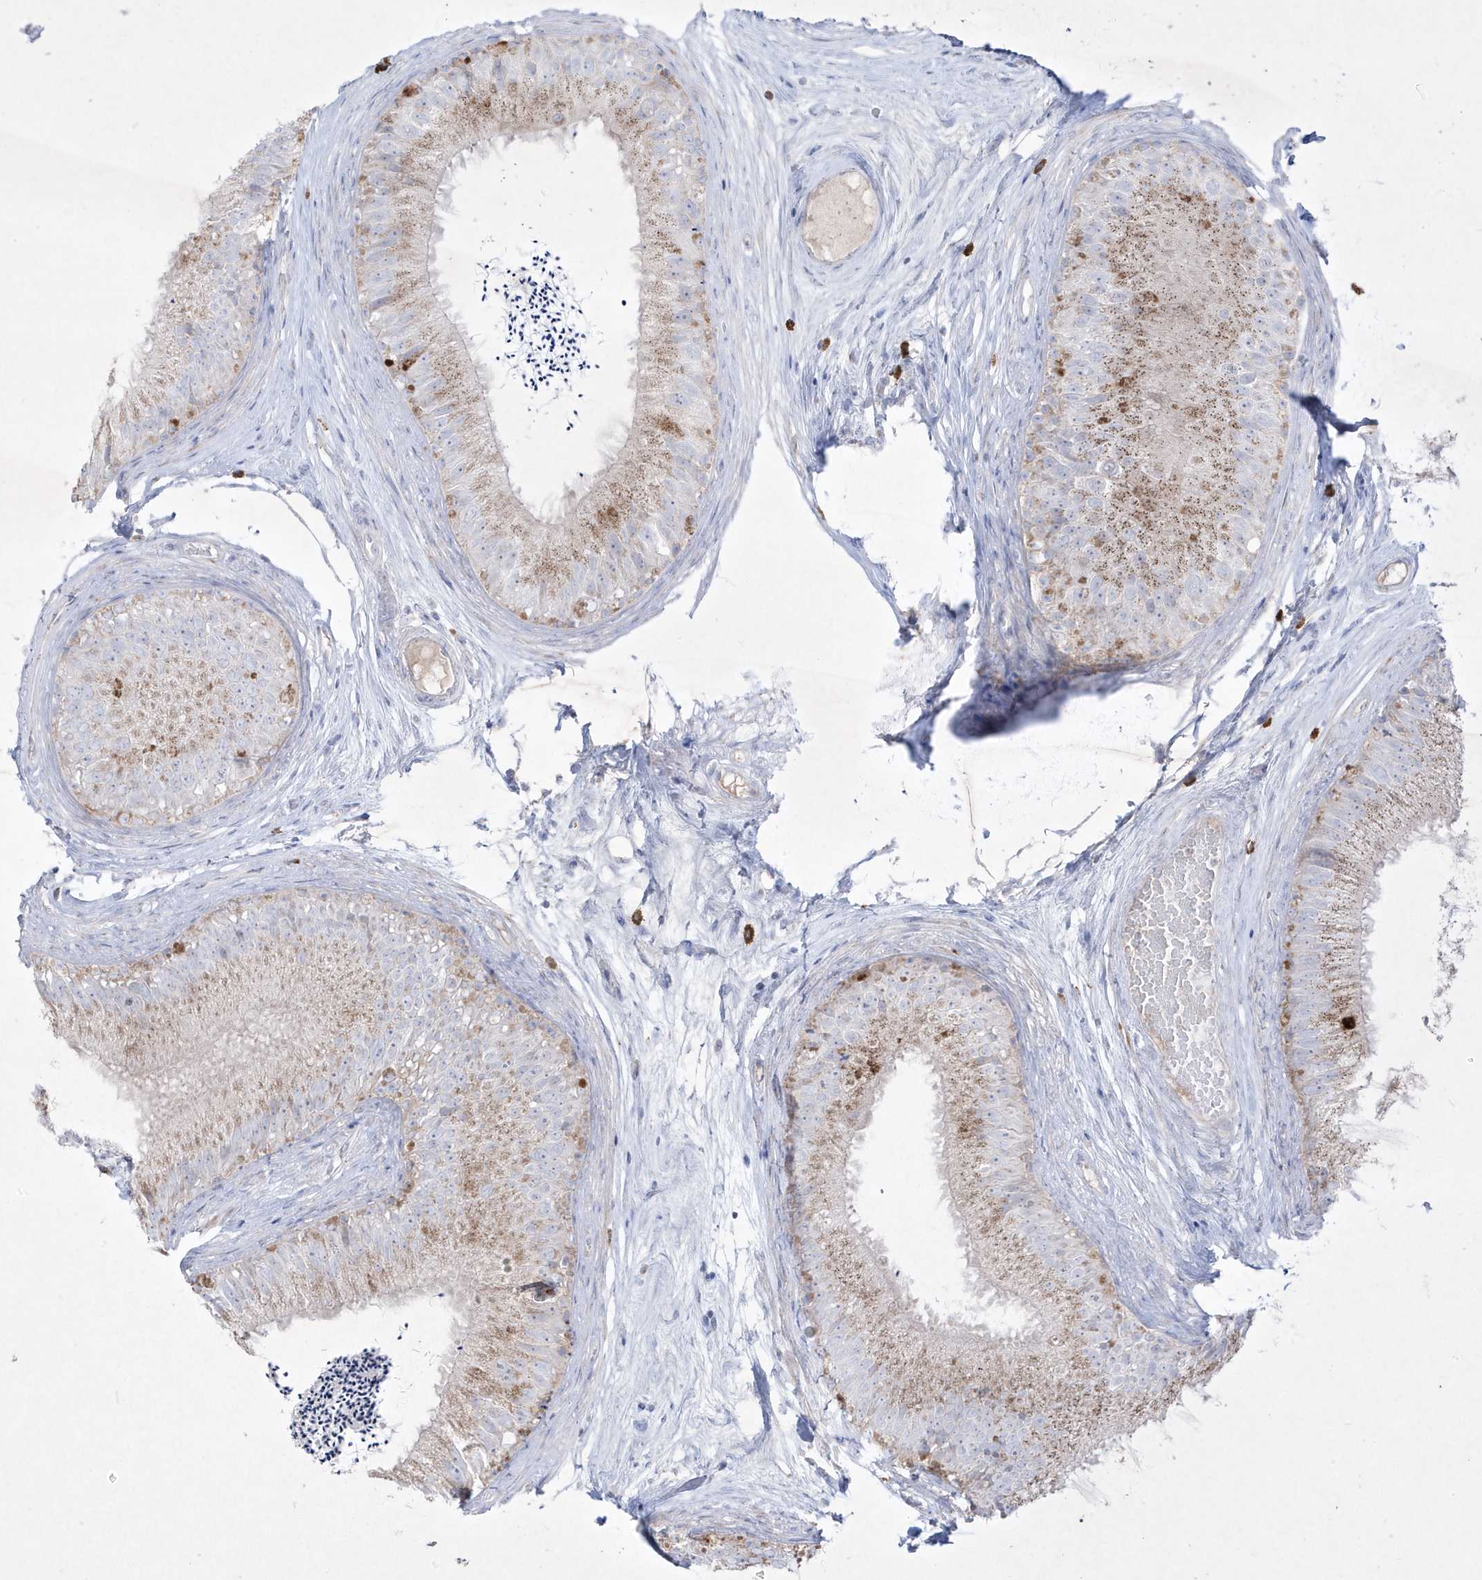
{"staining": {"intensity": "weak", "quantity": "25%-75%", "location": "cytoplasmic/membranous"}, "tissue": "epididymis", "cell_type": "Glandular cells", "image_type": "normal", "snomed": [{"axis": "morphology", "description": "Normal tissue, NOS"}, {"axis": "topography", "description": "Epididymis"}], "caption": "An image of epididymis stained for a protein demonstrates weak cytoplasmic/membranous brown staining in glandular cells. (Stains: DAB in brown, nuclei in blue, Microscopy: brightfield microscopy at high magnification).", "gene": "ADAMTSL3", "patient": {"sex": "male", "age": 77}}